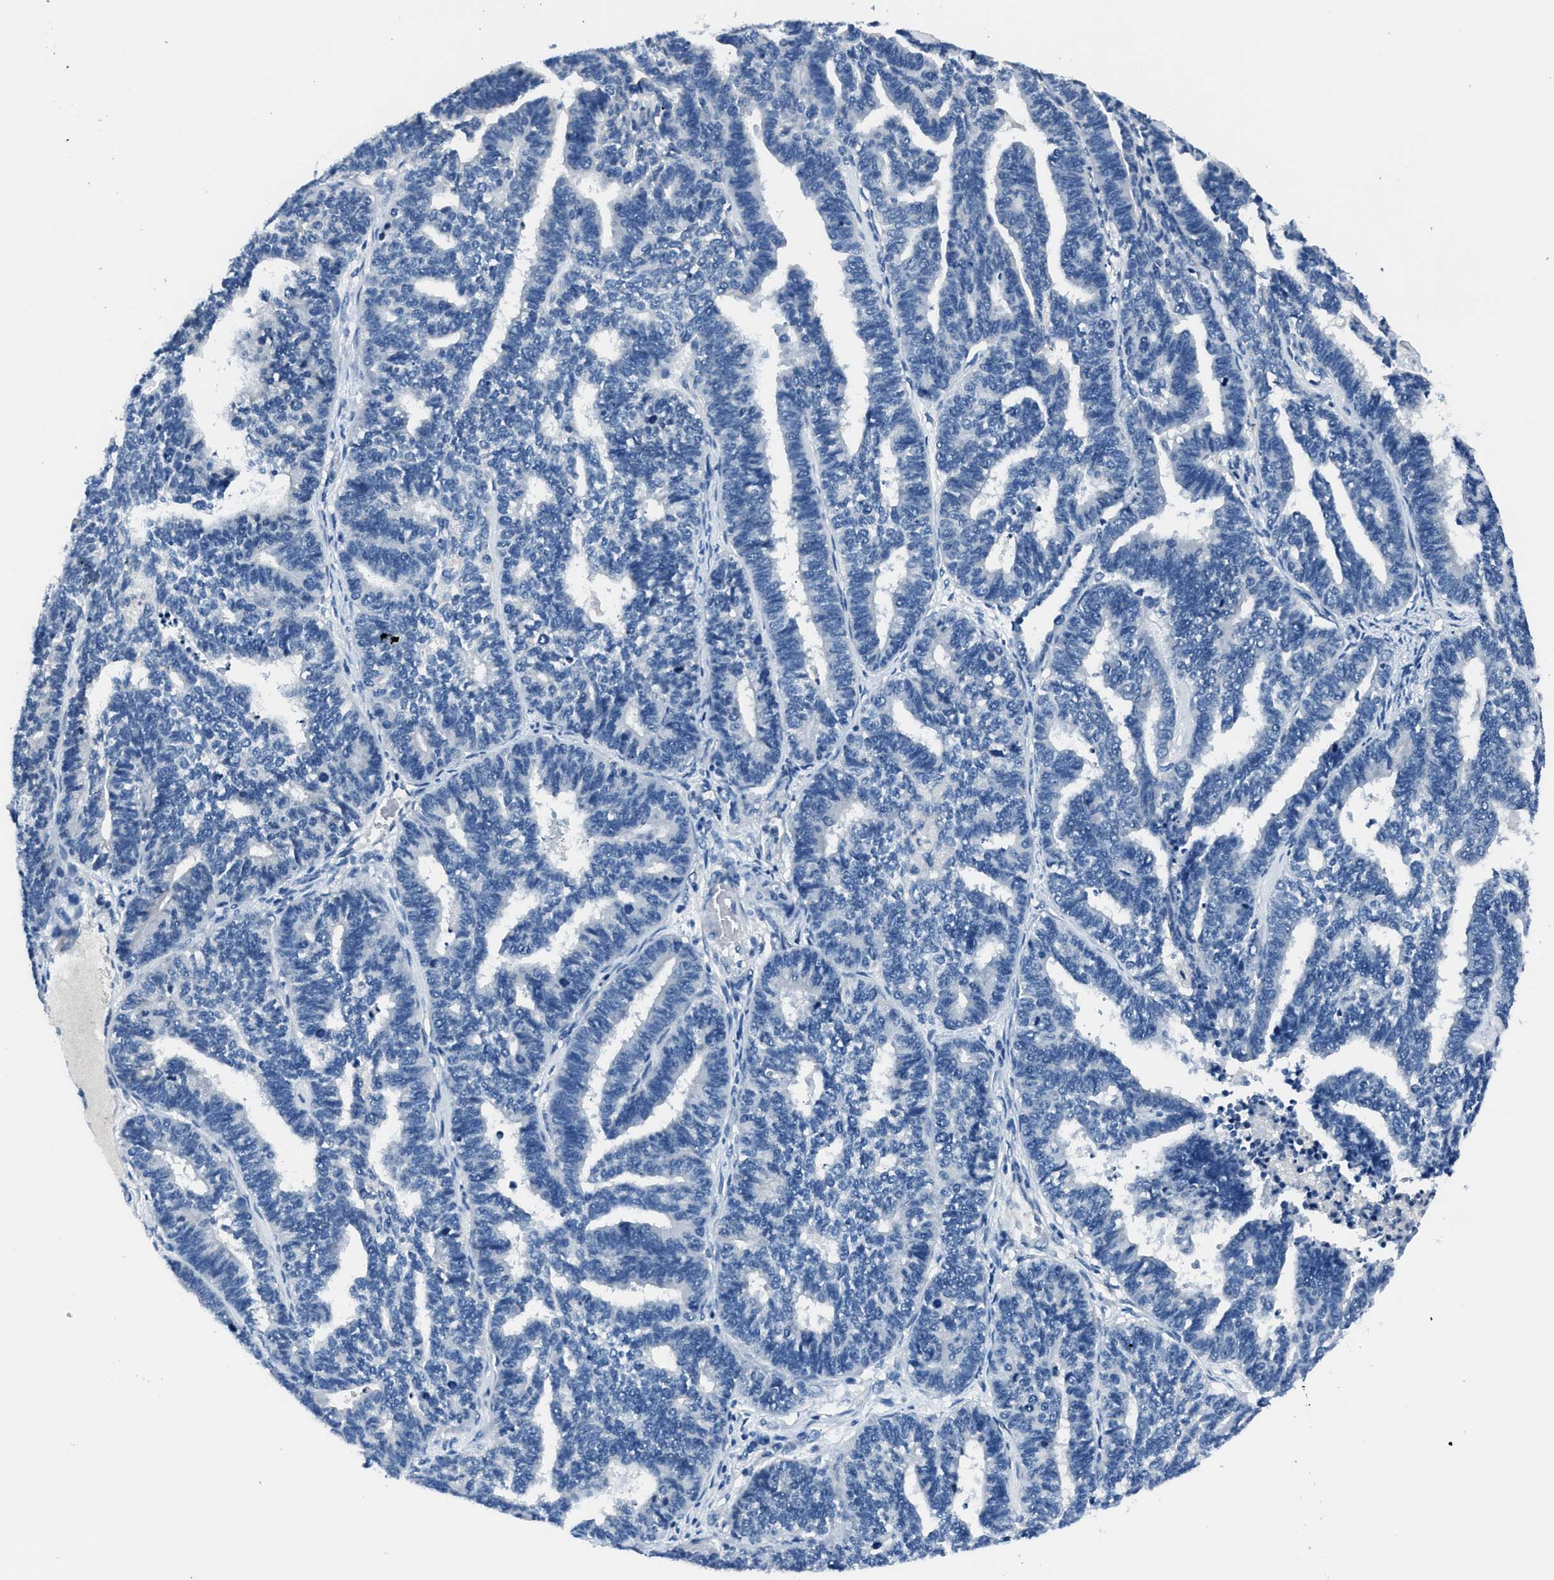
{"staining": {"intensity": "negative", "quantity": "none", "location": "none"}, "tissue": "endometrial cancer", "cell_type": "Tumor cells", "image_type": "cancer", "snomed": [{"axis": "morphology", "description": "Adenocarcinoma, NOS"}, {"axis": "topography", "description": "Endometrium"}], "caption": "Tumor cells show no significant staining in adenocarcinoma (endometrial). The staining is performed using DAB brown chromogen with nuclei counter-stained in using hematoxylin.", "gene": "GJA3", "patient": {"sex": "female", "age": 70}}